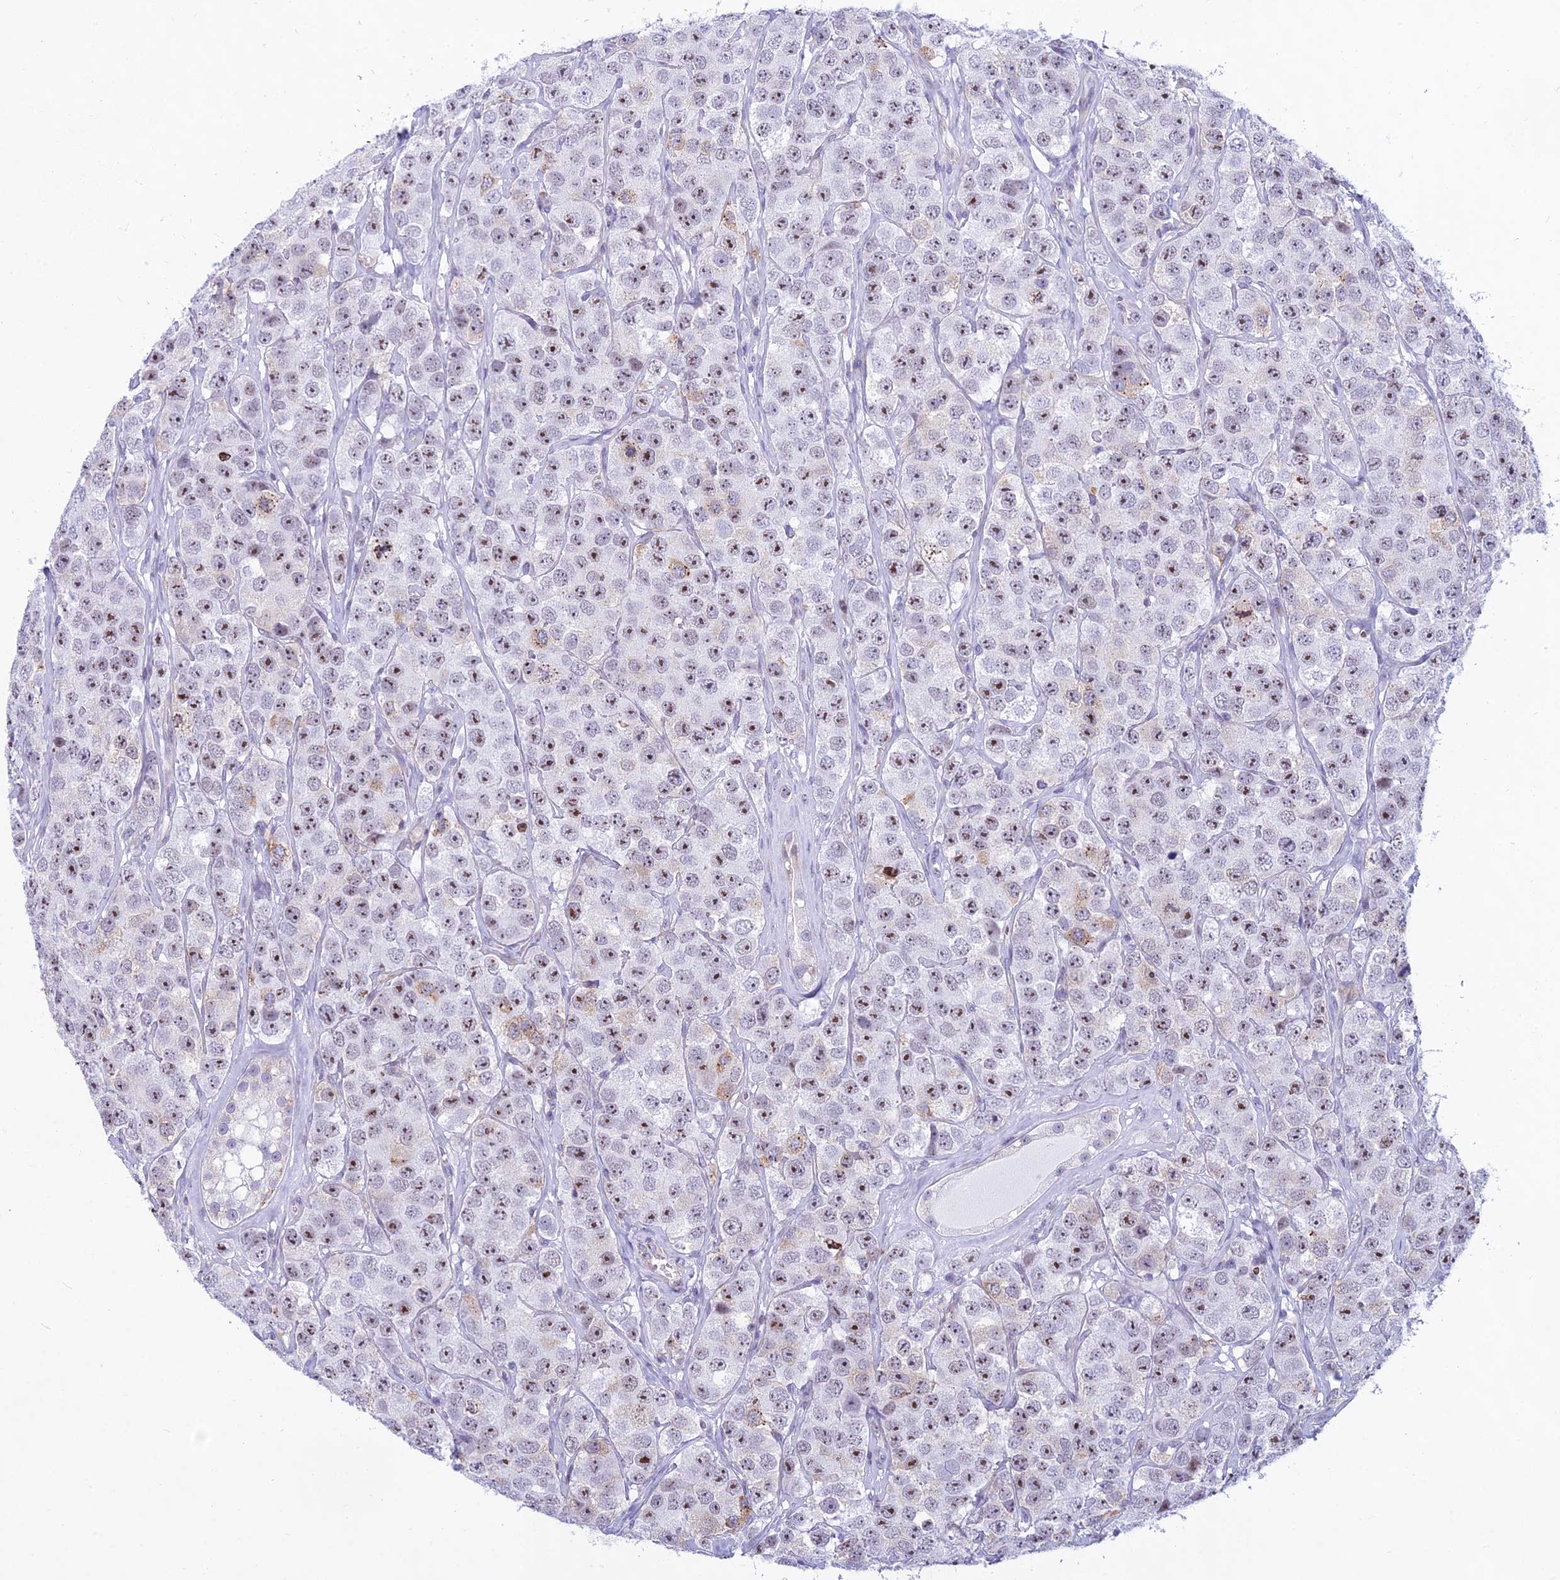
{"staining": {"intensity": "moderate", "quantity": "25%-75%", "location": "nuclear"}, "tissue": "testis cancer", "cell_type": "Tumor cells", "image_type": "cancer", "snomed": [{"axis": "morphology", "description": "Seminoma, NOS"}, {"axis": "topography", "description": "Testis"}], "caption": "Immunohistochemical staining of testis cancer (seminoma) displays medium levels of moderate nuclear protein positivity in about 25%-75% of tumor cells.", "gene": "KRR1", "patient": {"sex": "male", "age": 28}}